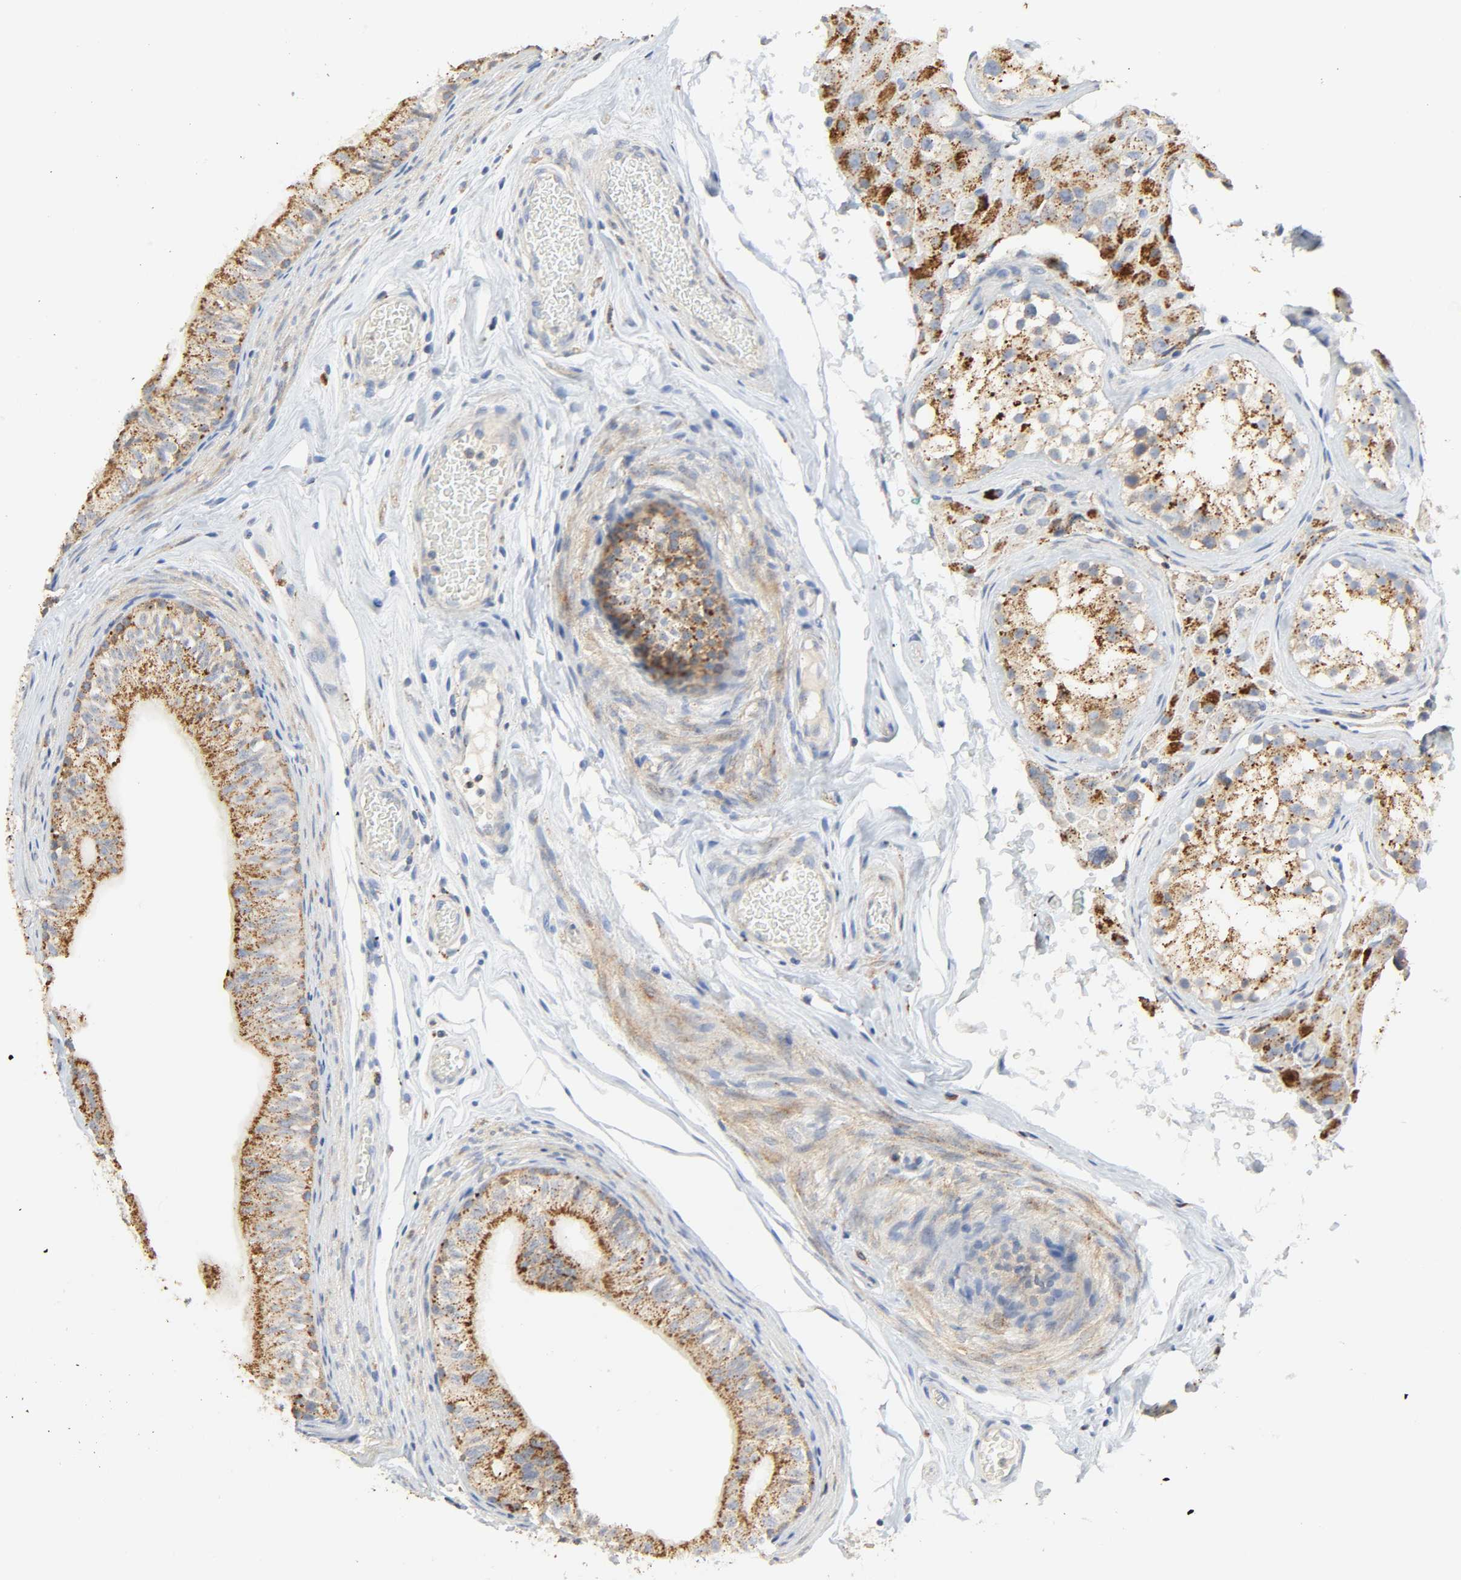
{"staining": {"intensity": "moderate", "quantity": ">75%", "location": "cytoplasmic/membranous"}, "tissue": "epididymis", "cell_type": "Glandular cells", "image_type": "normal", "snomed": [{"axis": "morphology", "description": "Normal tissue, NOS"}, {"axis": "topography", "description": "Testis"}, {"axis": "topography", "description": "Epididymis"}], "caption": "Approximately >75% of glandular cells in benign epididymis demonstrate moderate cytoplasmic/membranous protein positivity as visualized by brown immunohistochemical staining.", "gene": "CAMK2A", "patient": {"sex": "male", "age": 36}}